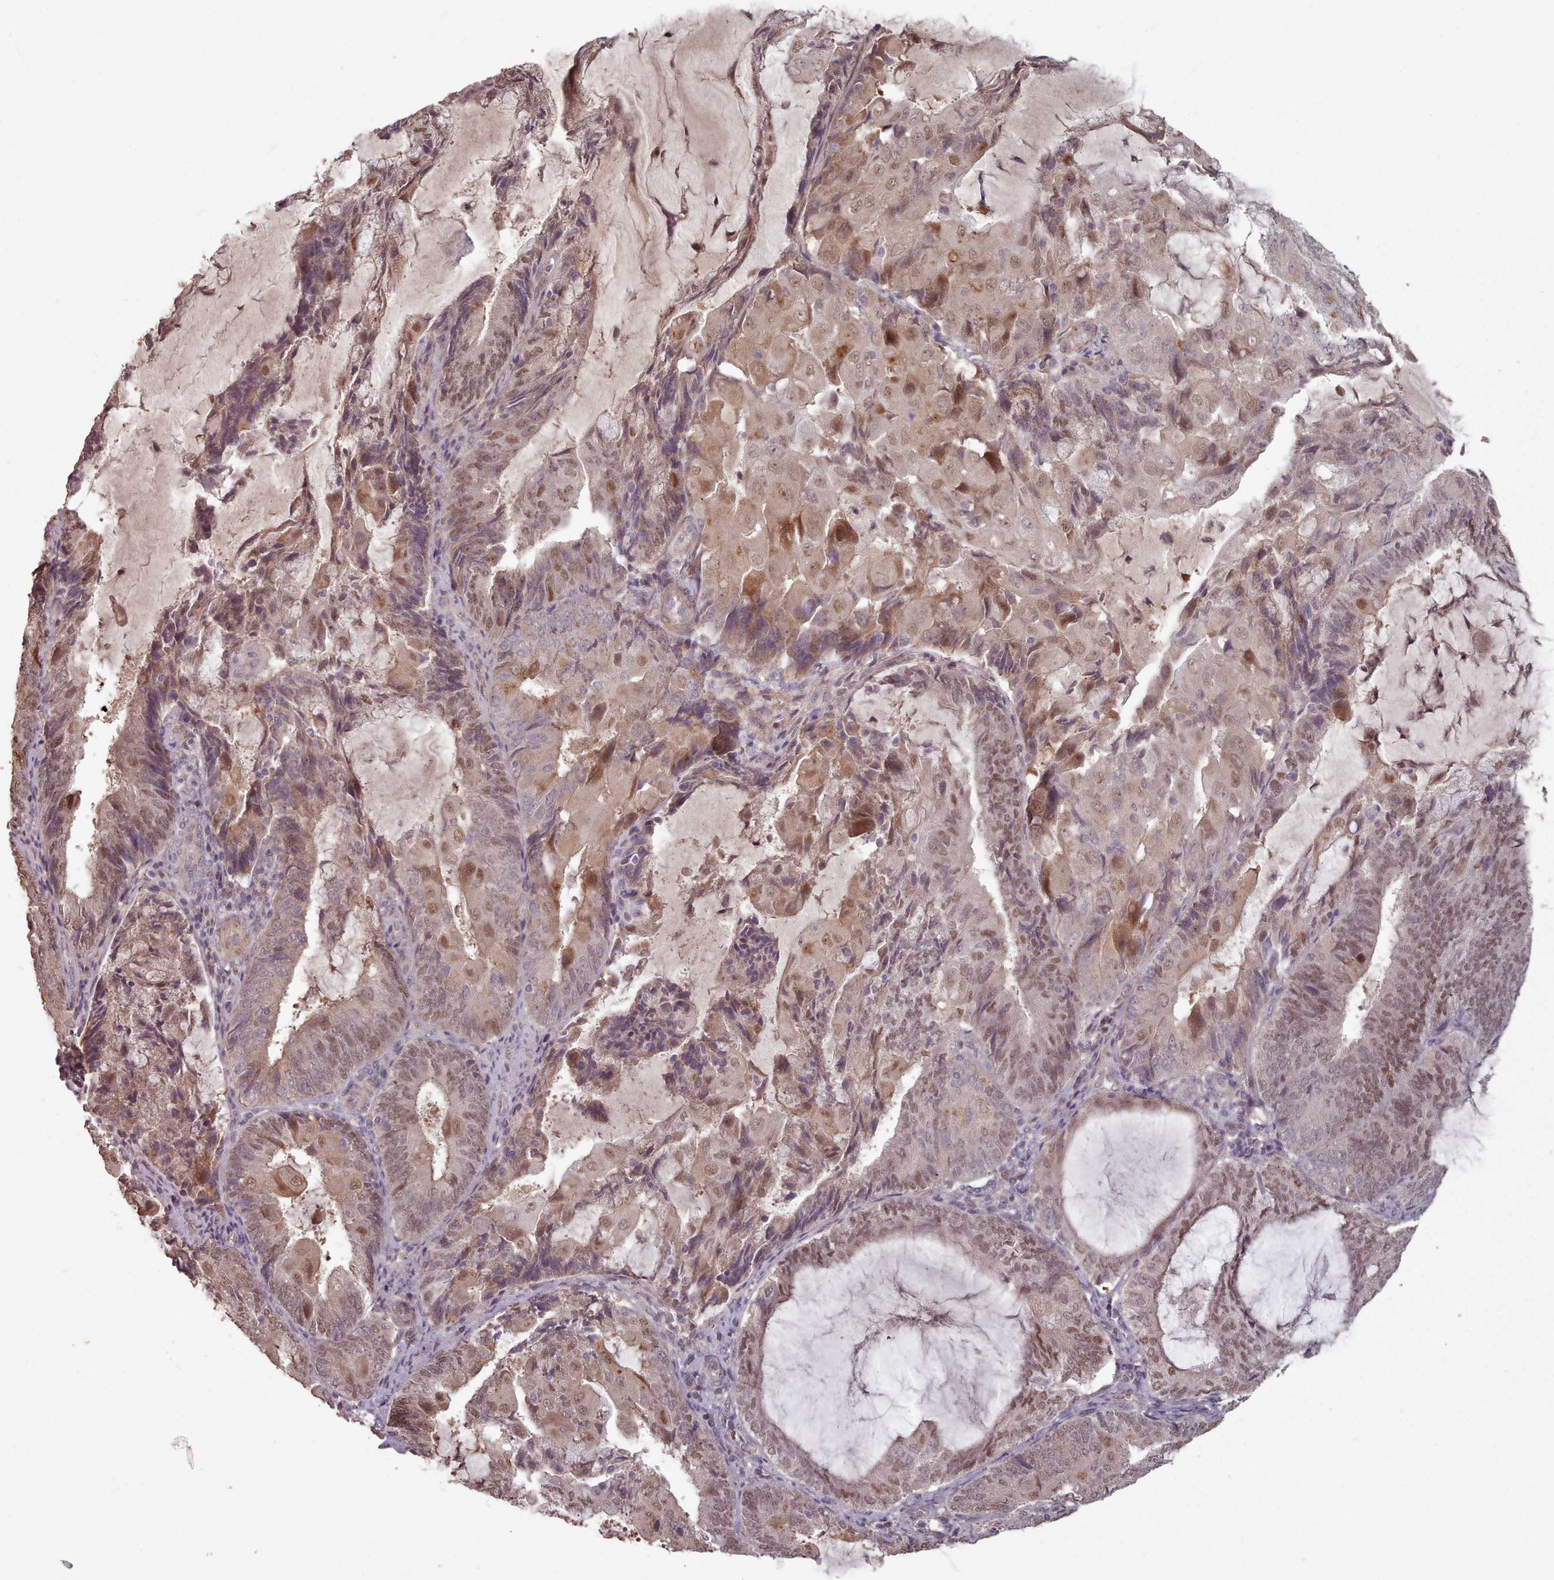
{"staining": {"intensity": "moderate", "quantity": "25%-75%", "location": "cytoplasmic/membranous,nuclear"}, "tissue": "endometrial cancer", "cell_type": "Tumor cells", "image_type": "cancer", "snomed": [{"axis": "morphology", "description": "Adenocarcinoma, NOS"}, {"axis": "topography", "description": "Endometrium"}], "caption": "An immunohistochemistry histopathology image of neoplastic tissue is shown. Protein staining in brown shows moderate cytoplasmic/membranous and nuclear positivity in adenocarcinoma (endometrial) within tumor cells.", "gene": "ERCC6L", "patient": {"sex": "female", "age": 81}}